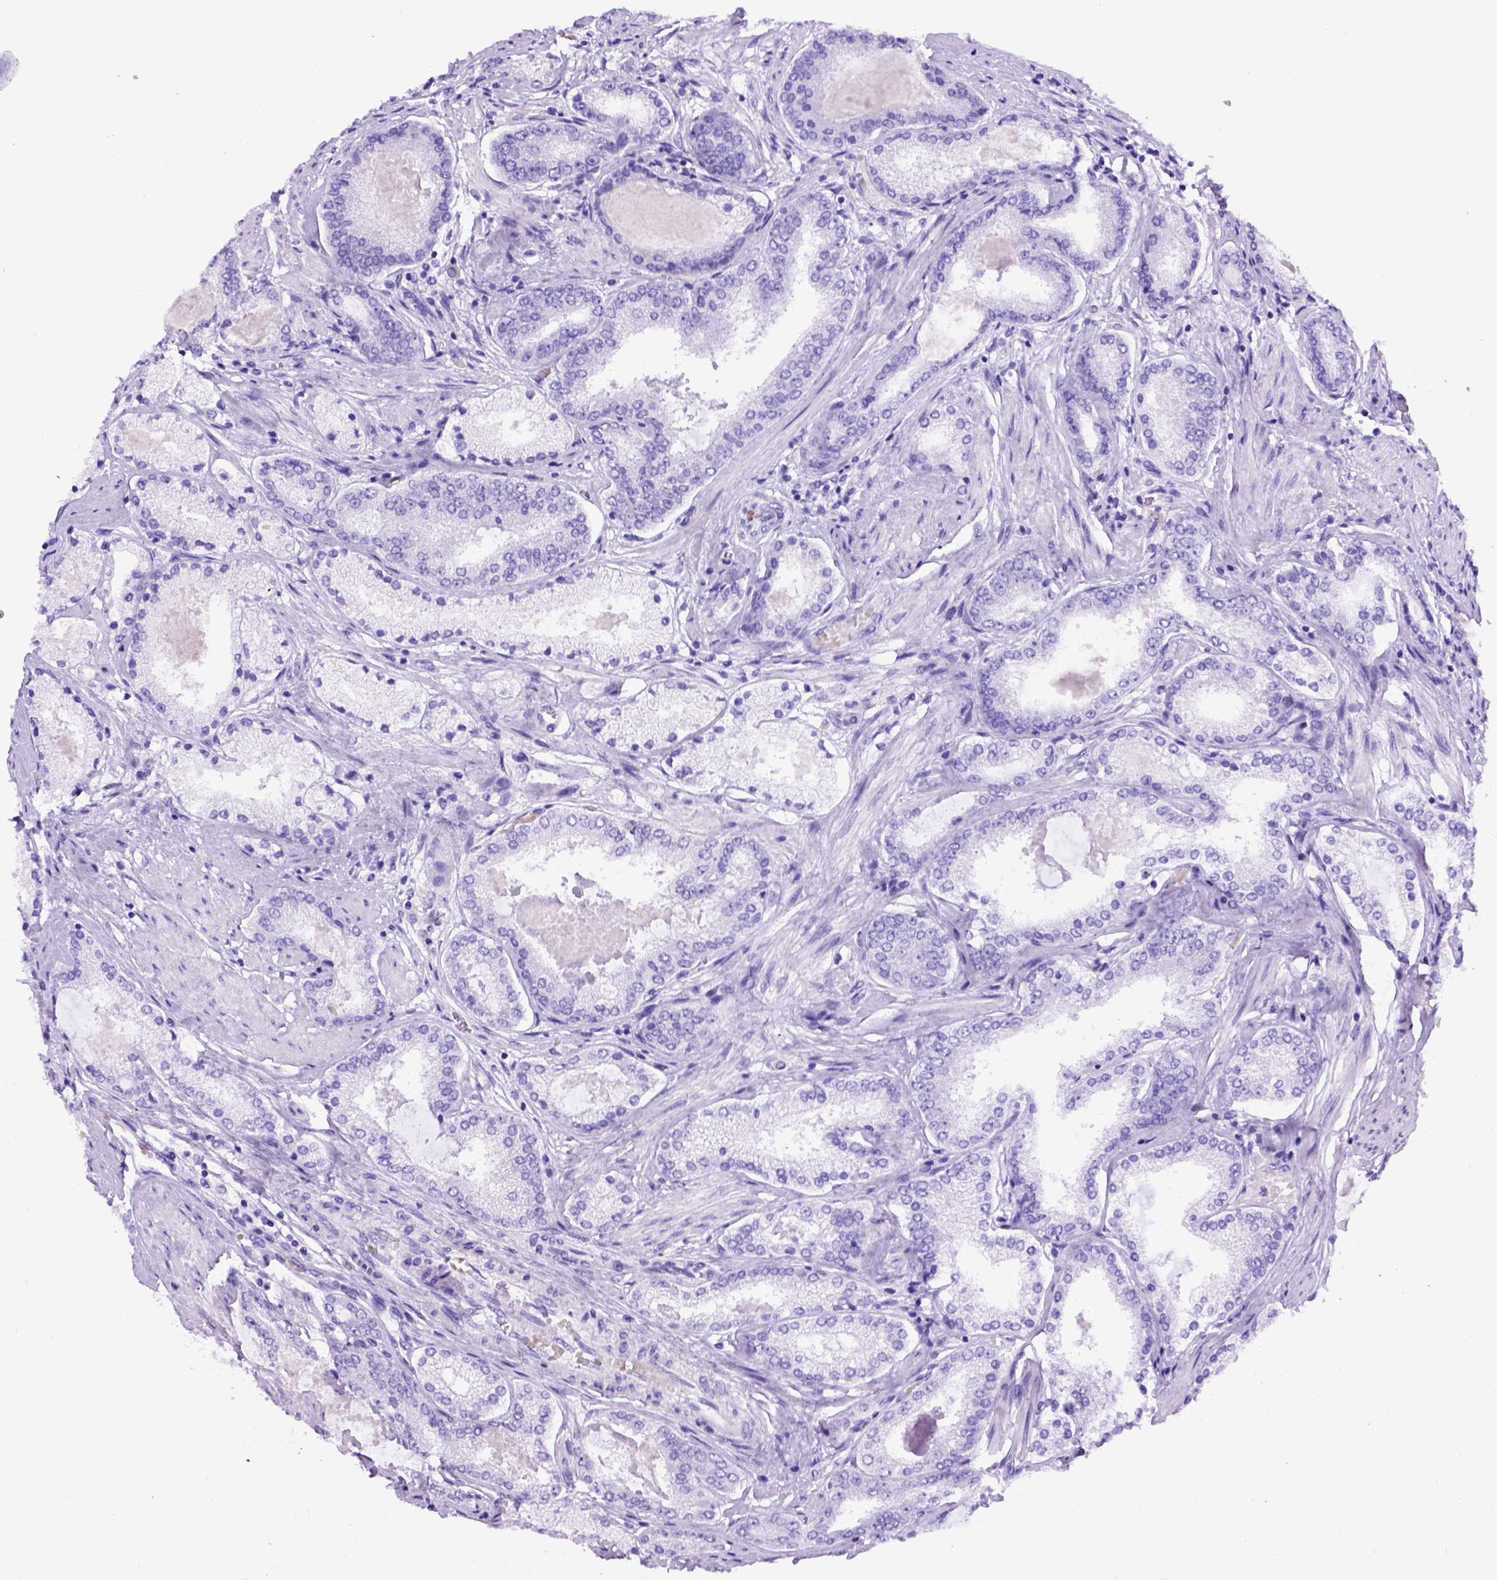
{"staining": {"intensity": "negative", "quantity": "none", "location": "none"}, "tissue": "prostate cancer", "cell_type": "Tumor cells", "image_type": "cancer", "snomed": [{"axis": "morphology", "description": "Adenocarcinoma, High grade"}, {"axis": "topography", "description": "Prostate"}], "caption": "Immunohistochemical staining of human prostate high-grade adenocarcinoma demonstrates no significant staining in tumor cells.", "gene": "MEOX2", "patient": {"sex": "male", "age": 63}}